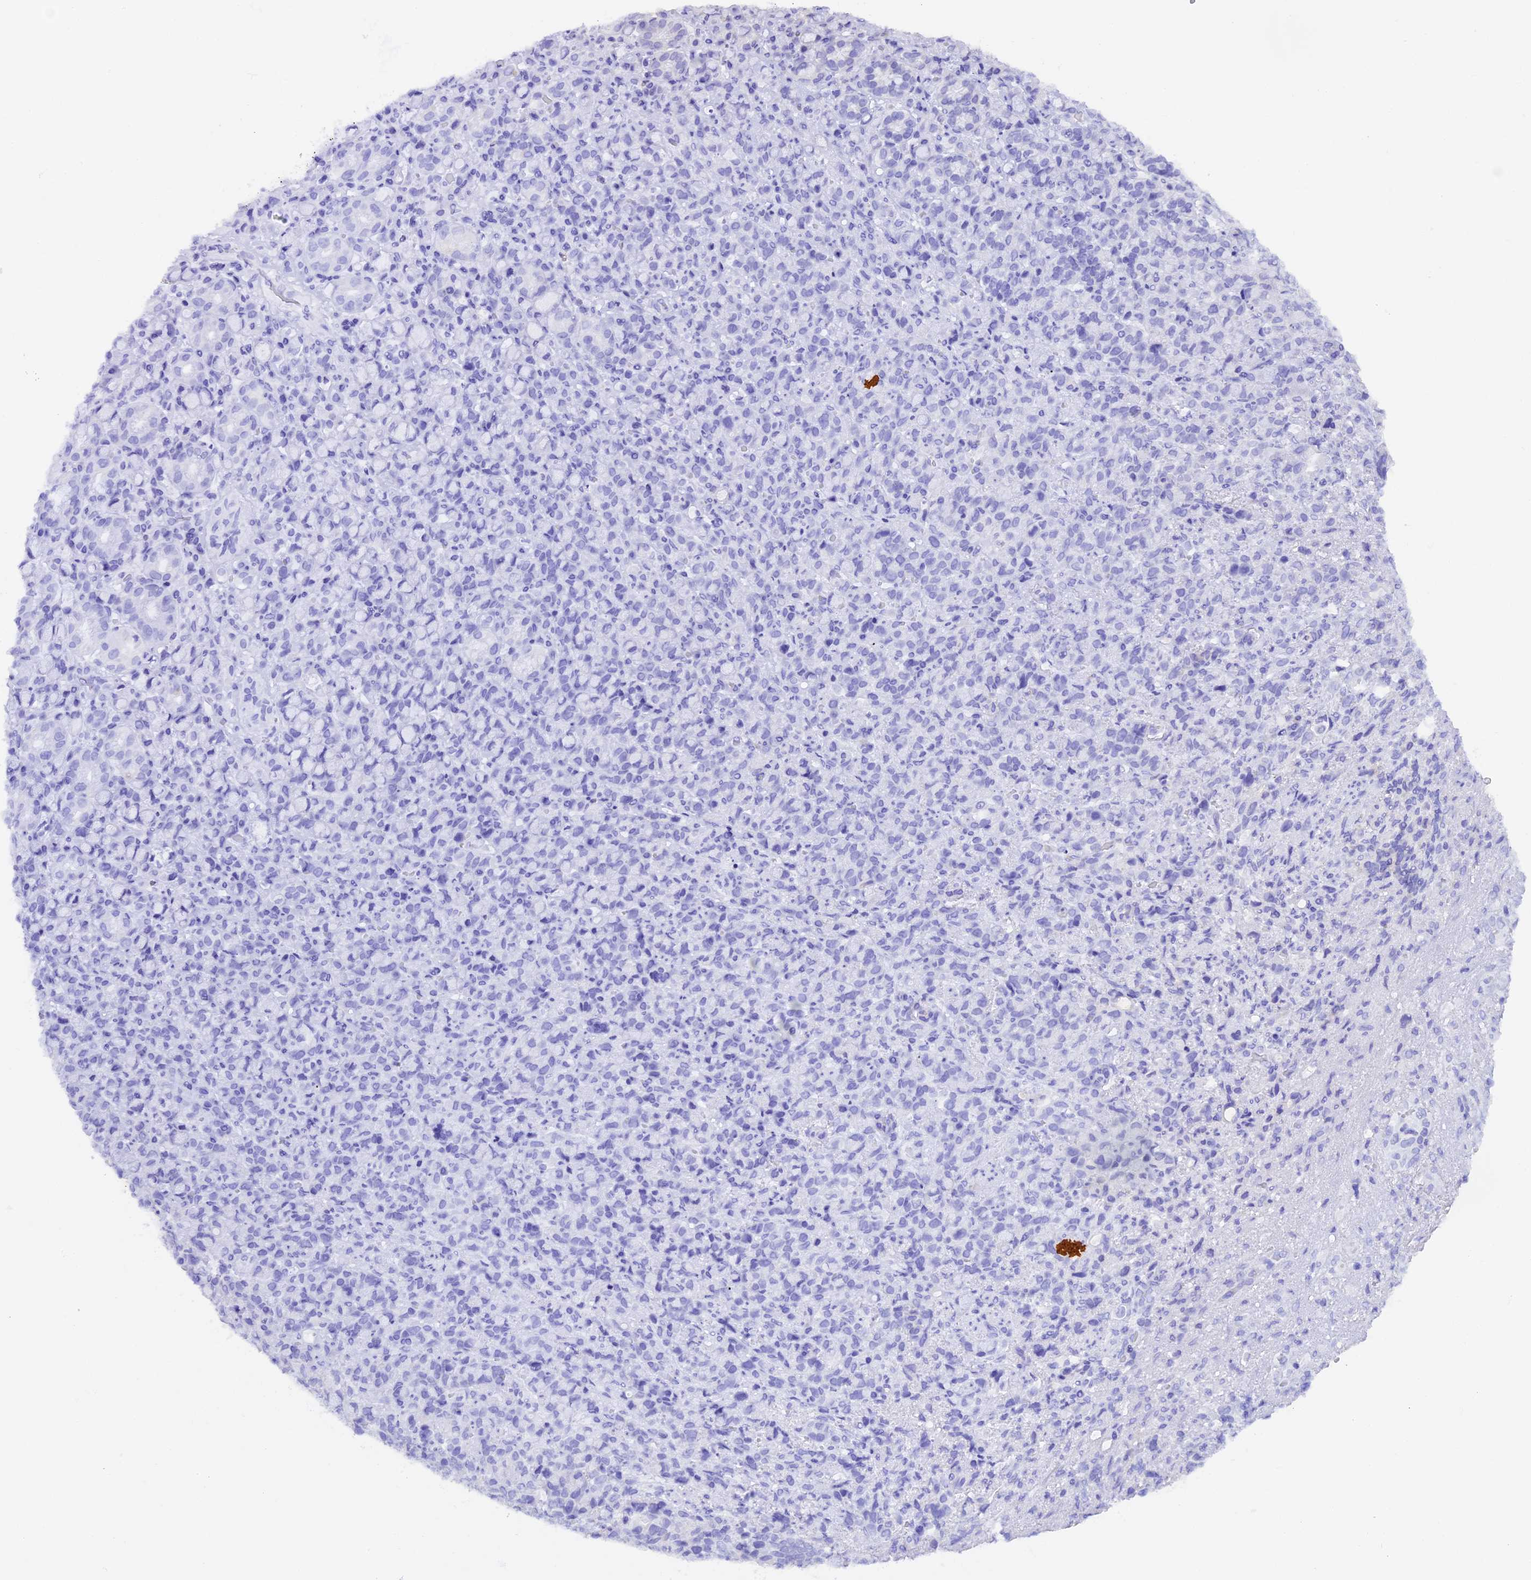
{"staining": {"intensity": "negative", "quantity": "none", "location": "none"}, "tissue": "stomach cancer", "cell_type": "Tumor cells", "image_type": "cancer", "snomed": [{"axis": "morphology", "description": "Normal tissue, NOS"}, {"axis": "morphology", "description": "Adenocarcinoma, NOS"}, {"axis": "topography", "description": "Stomach"}], "caption": "Immunohistochemical staining of stomach cancer exhibits no significant staining in tumor cells.", "gene": "FAM193A", "patient": {"sex": "female", "age": 79}}